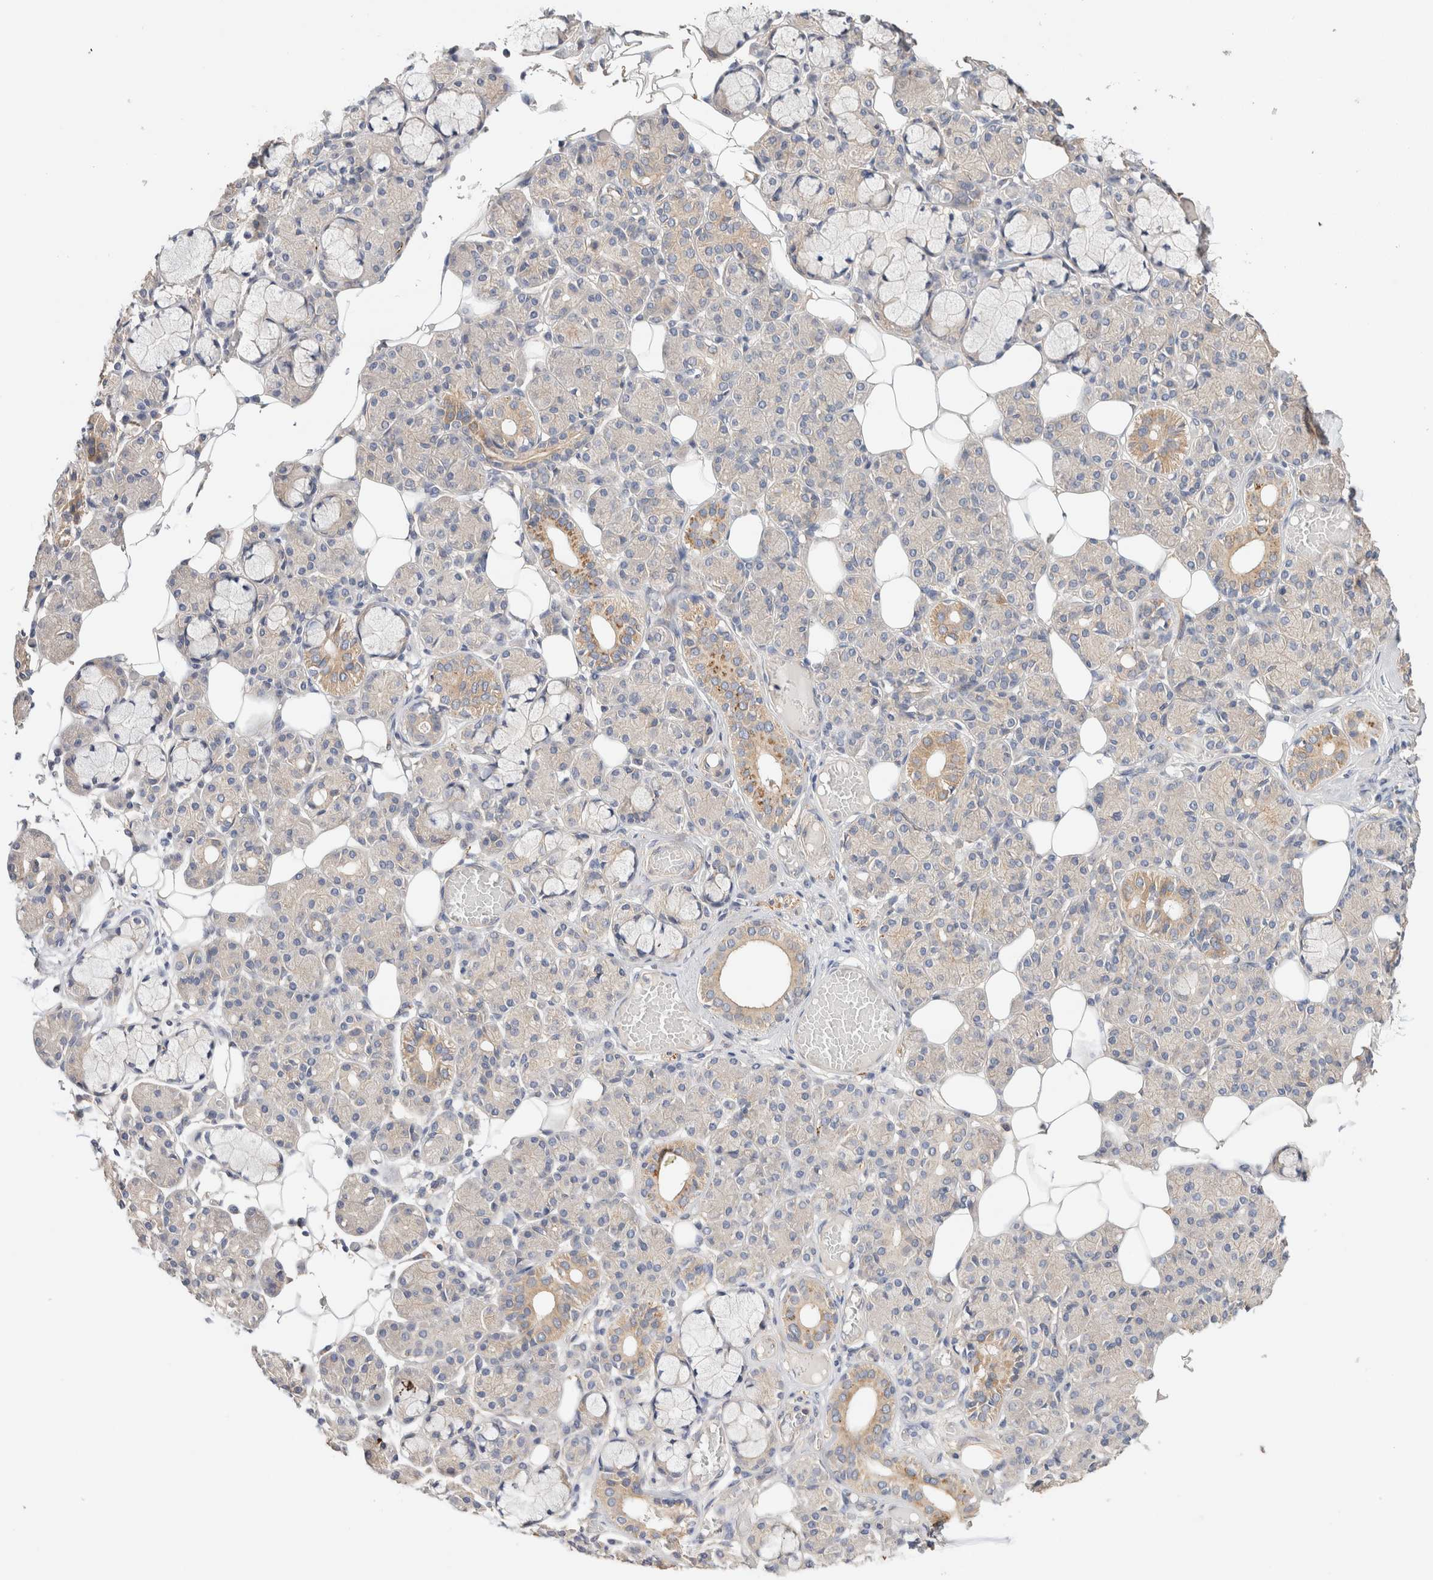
{"staining": {"intensity": "weak", "quantity": "<25%", "location": "cytoplasmic/membranous"}, "tissue": "salivary gland", "cell_type": "Glandular cells", "image_type": "normal", "snomed": [{"axis": "morphology", "description": "Normal tissue, NOS"}, {"axis": "topography", "description": "Salivary gland"}], "caption": "Glandular cells are negative for protein expression in unremarkable human salivary gland. The staining is performed using DAB brown chromogen with nuclei counter-stained in using hematoxylin.", "gene": "B3GNTL1", "patient": {"sex": "male", "age": 63}}